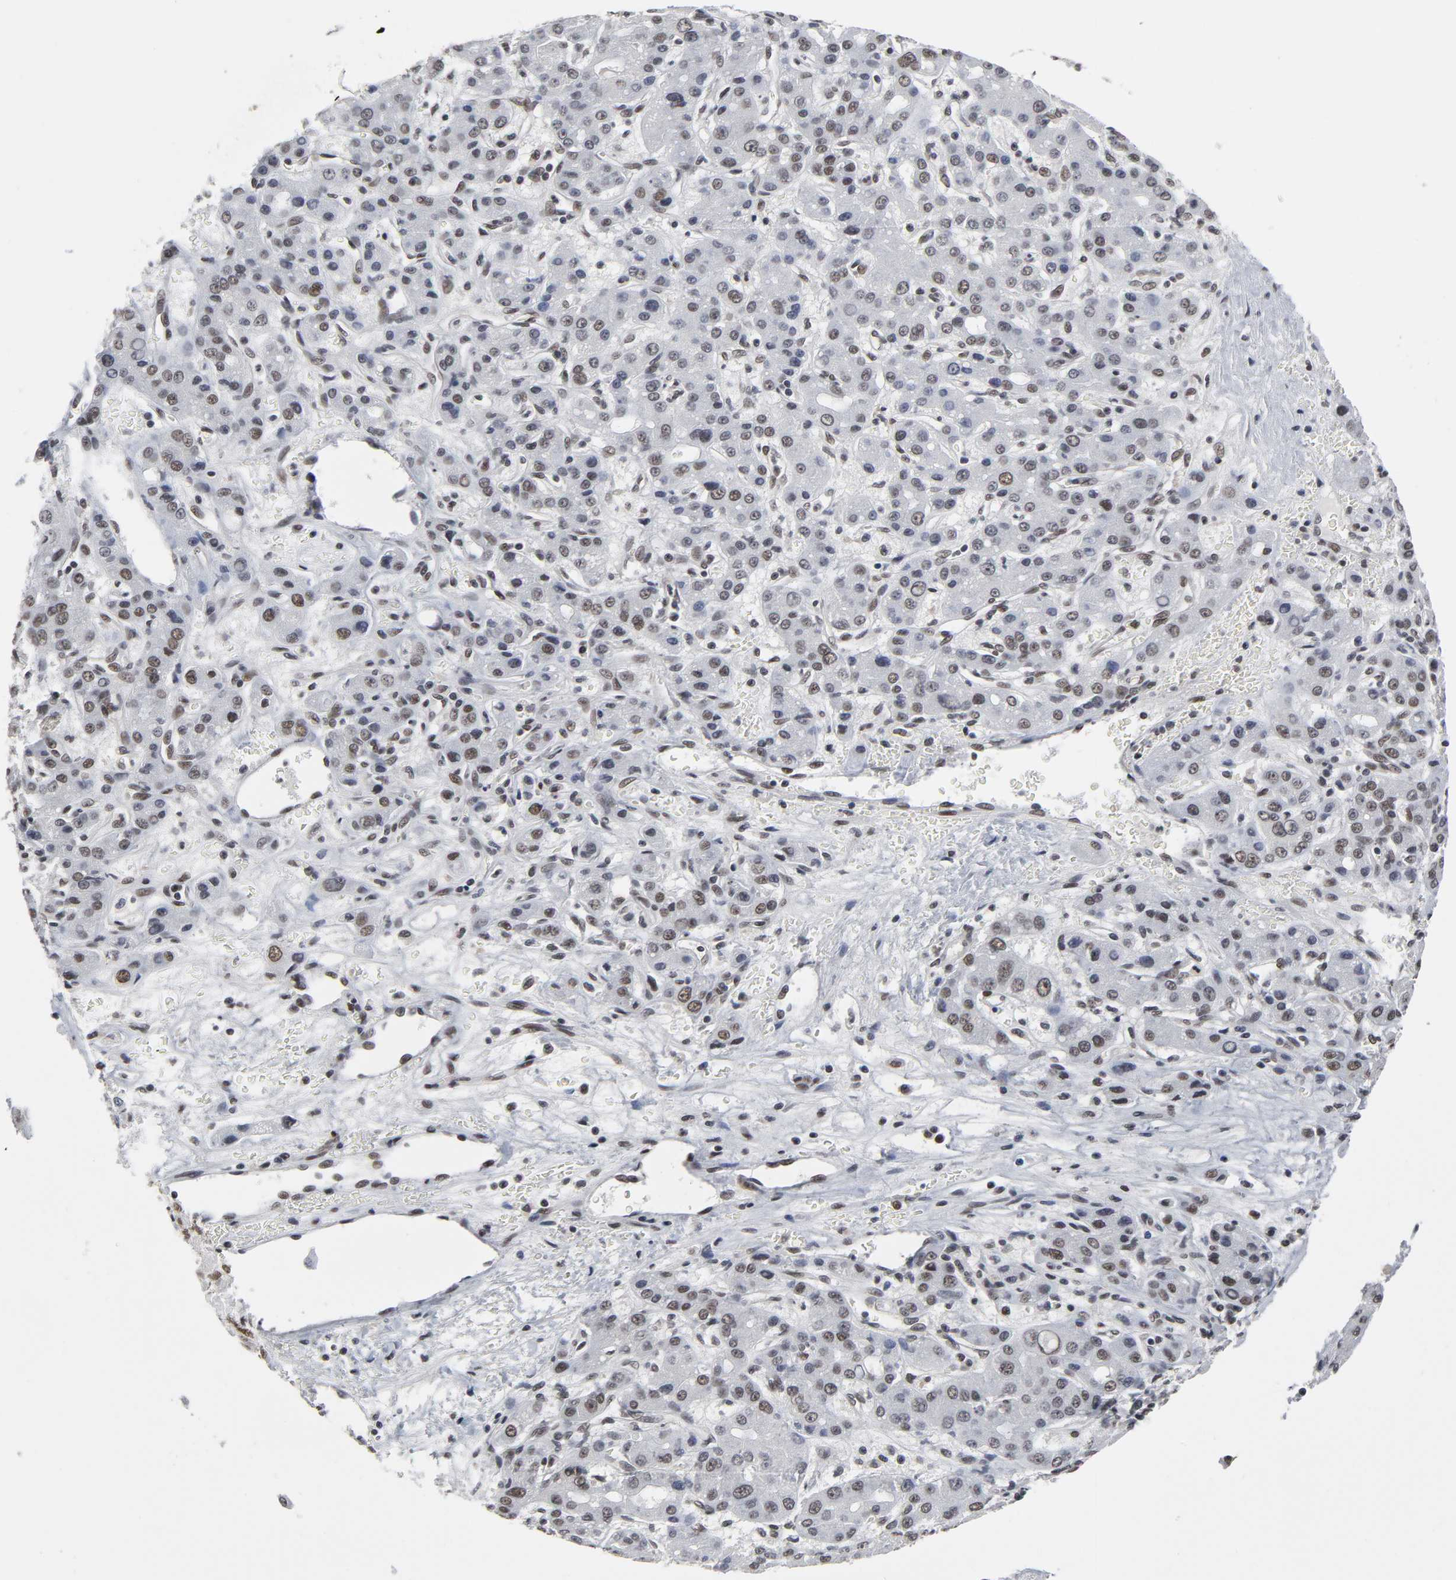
{"staining": {"intensity": "weak", "quantity": "25%-75%", "location": "nuclear"}, "tissue": "liver cancer", "cell_type": "Tumor cells", "image_type": "cancer", "snomed": [{"axis": "morphology", "description": "Carcinoma, Hepatocellular, NOS"}, {"axis": "topography", "description": "Liver"}], "caption": "The immunohistochemical stain labels weak nuclear positivity in tumor cells of liver cancer tissue.", "gene": "TRIM33", "patient": {"sex": "male", "age": 55}}